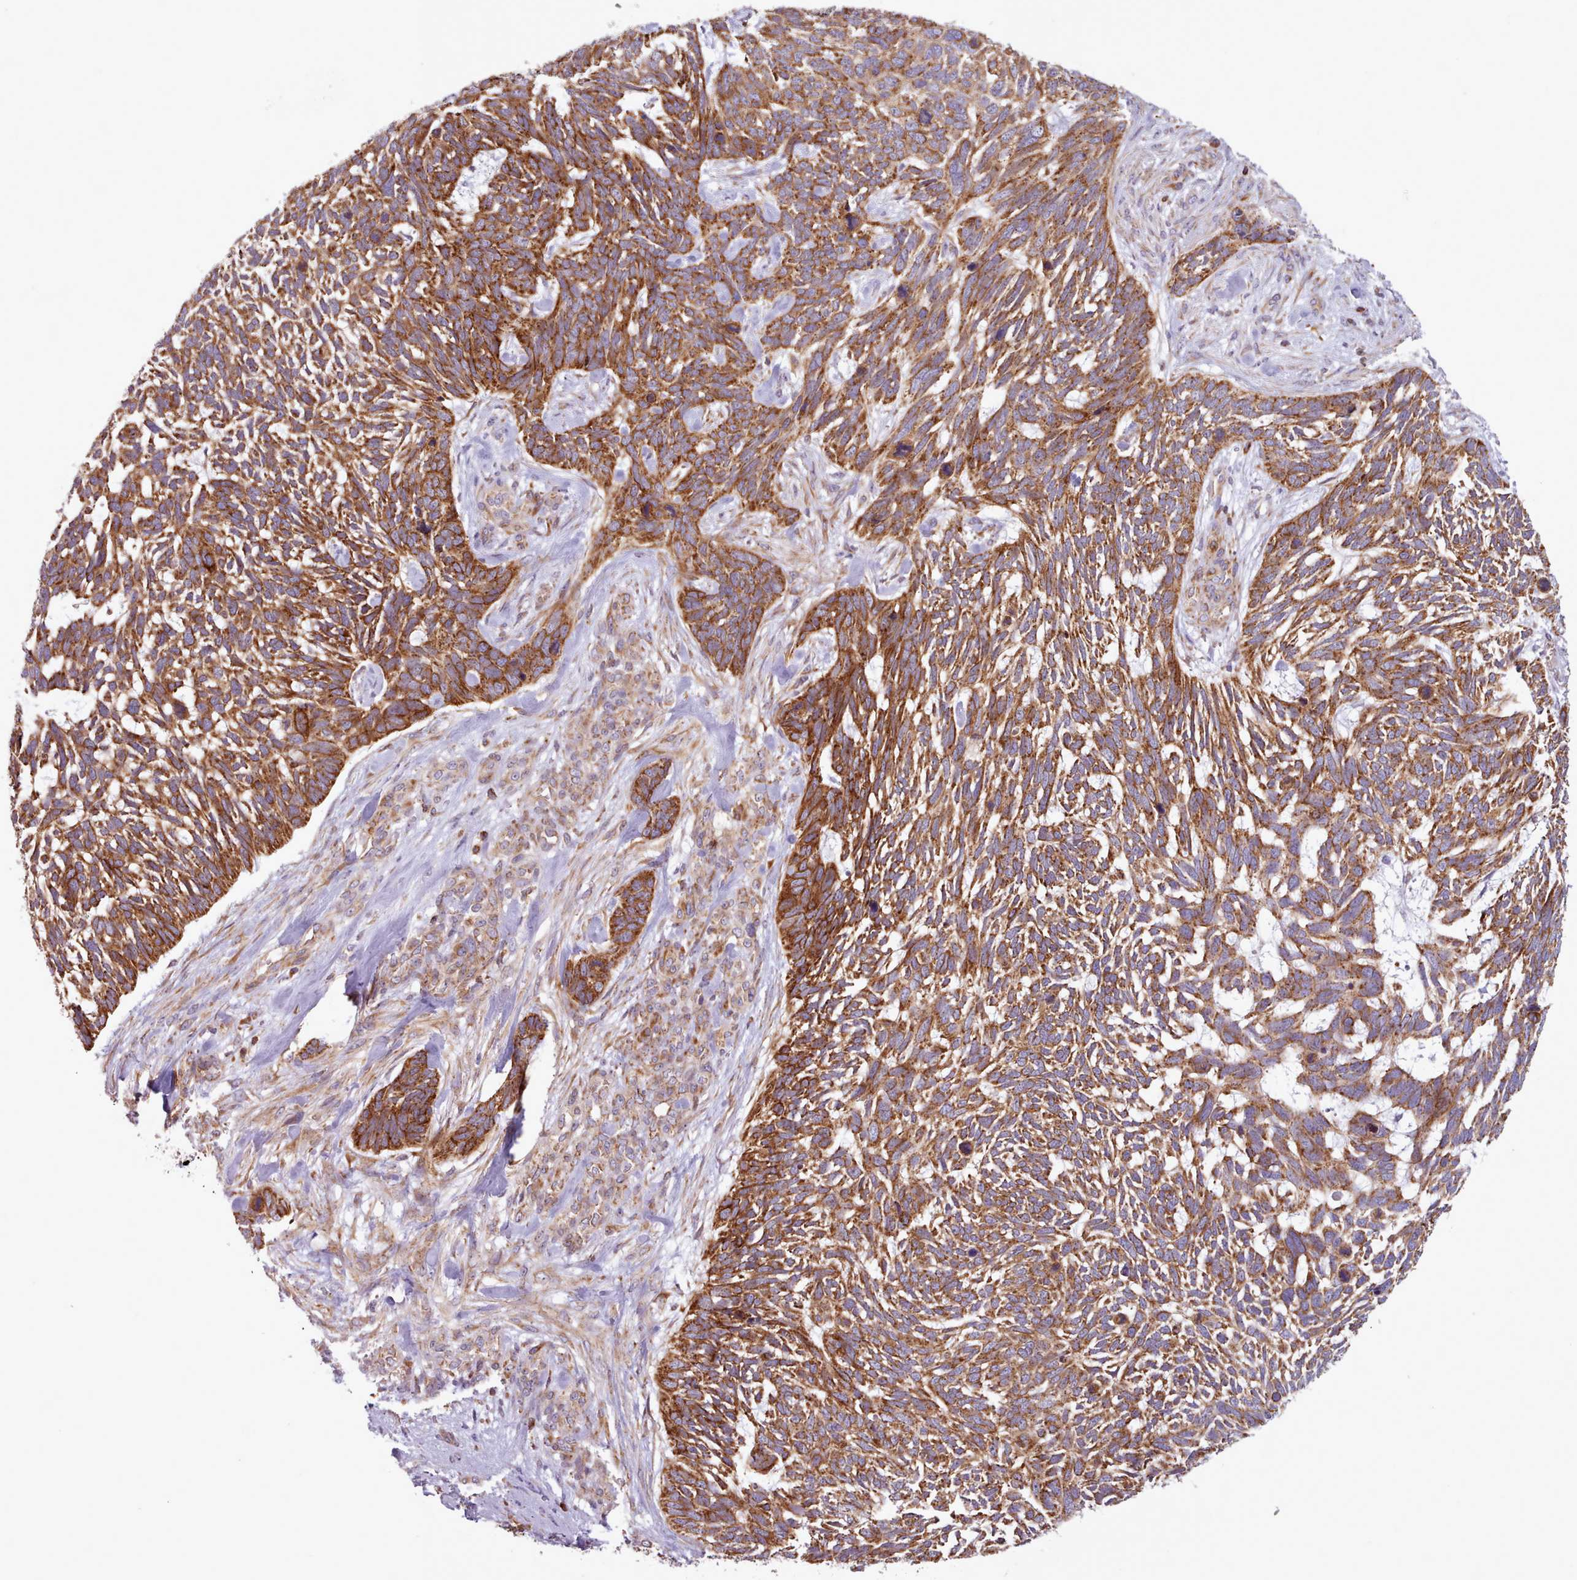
{"staining": {"intensity": "strong", "quantity": ">75%", "location": "cytoplasmic/membranous"}, "tissue": "skin cancer", "cell_type": "Tumor cells", "image_type": "cancer", "snomed": [{"axis": "morphology", "description": "Basal cell carcinoma"}, {"axis": "topography", "description": "Skin"}], "caption": "High-magnification brightfield microscopy of skin basal cell carcinoma stained with DAB (3,3'-diaminobenzidine) (brown) and counterstained with hematoxylin (blue). tumor cells exhibit strong cytoplasmic/membranous staining is seen in about>75% of cells.", "gene": "CRYBG1", "patient": {"sex": "male", "age": 88}}